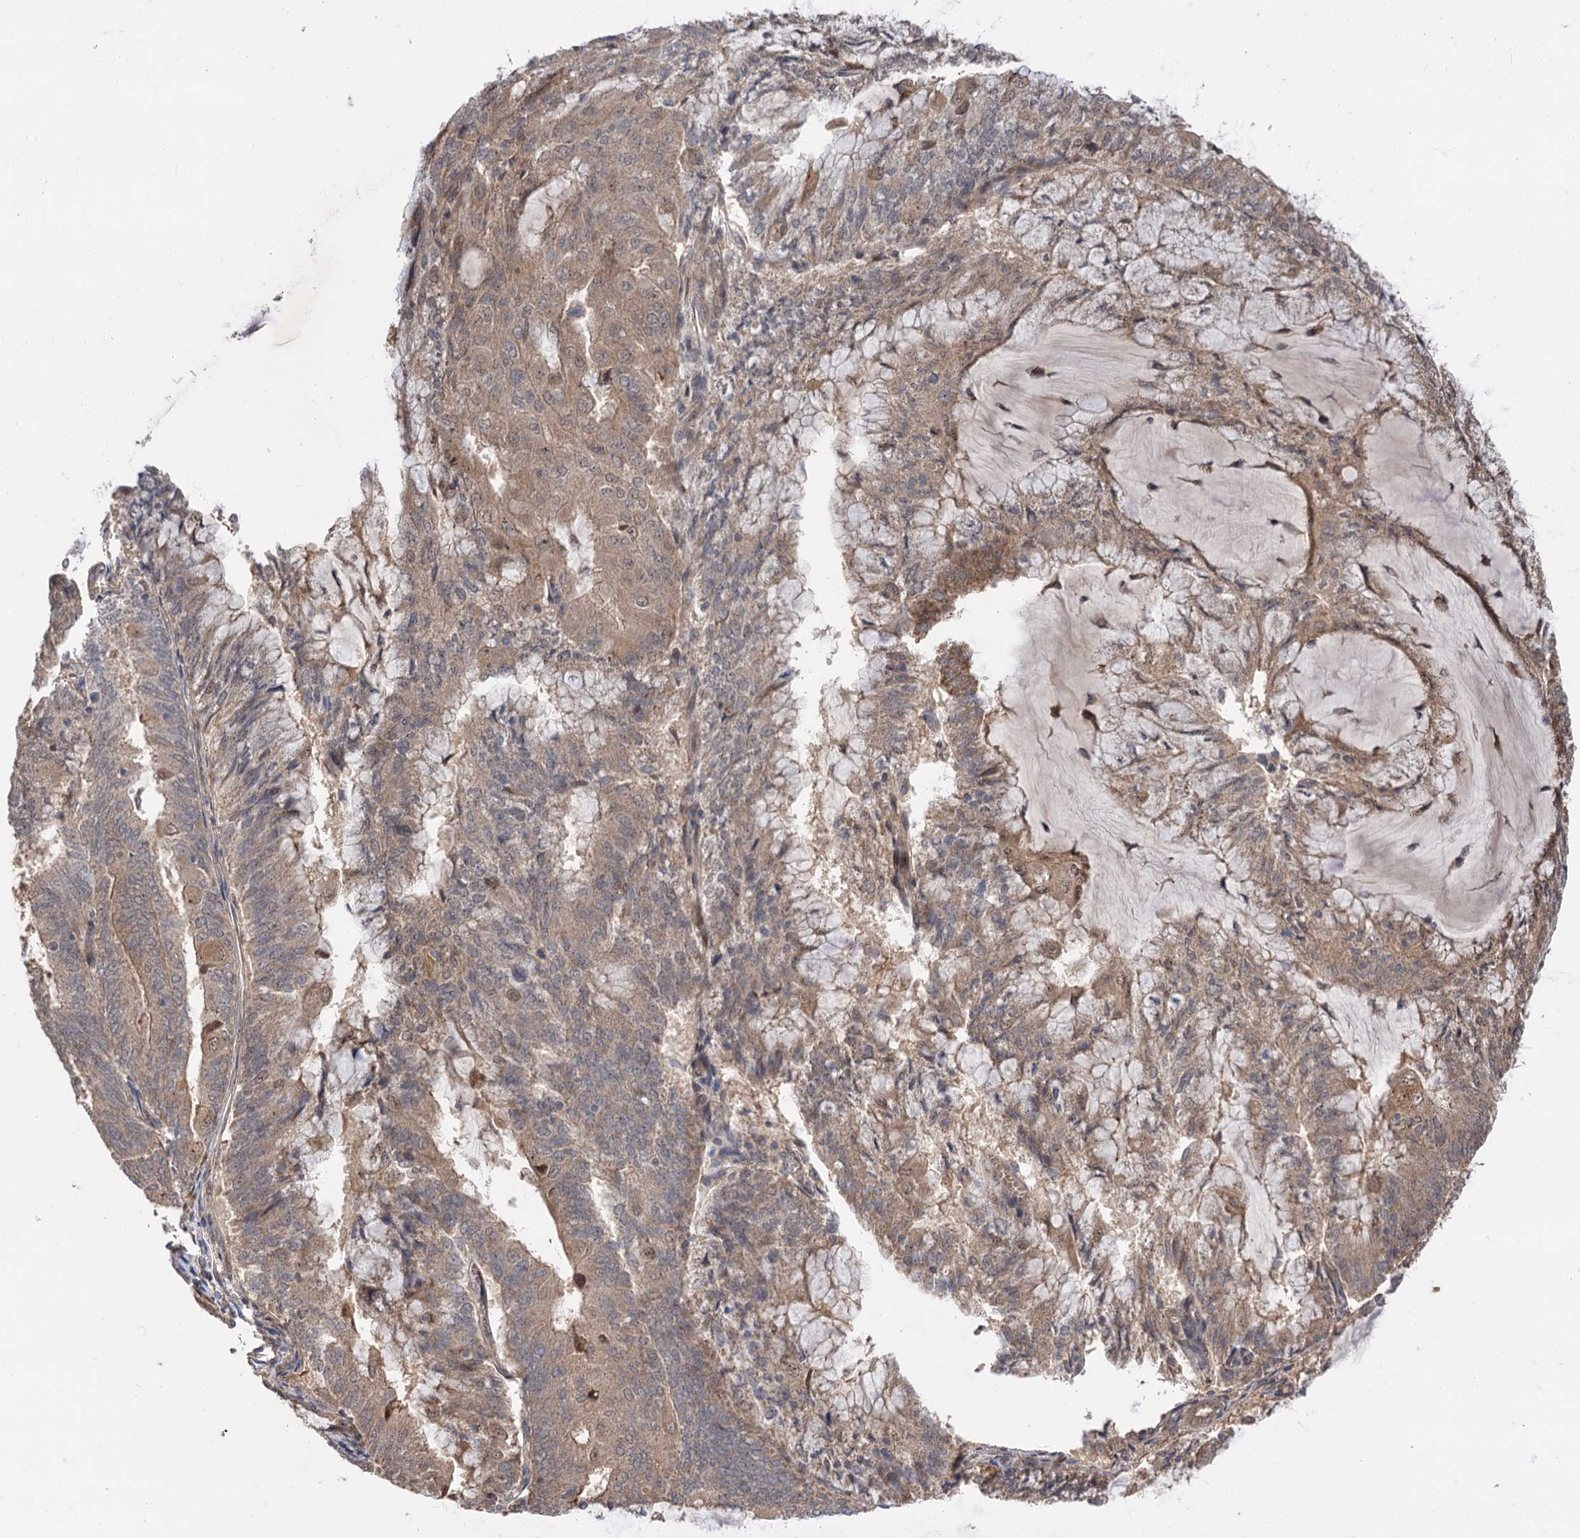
{"staining": {"intensity": "weak", "quantity": ">75%", "location": "cytoplasmic/membranous"}, "tissue": "endometrial cancer", "cell_type": "Tumor cells", "image_type": "cancer", "snomed": [{"axis": "morphology", "description": "Adenocarcinoma, NOS"}, {"axis": "topography", "description": "Endometrium"}], "caption": "Endometrial adenocarcinoma stained with a brown dye demonstrates weak cytoplasmic/membranous positive positivity in approximately >75% of tumor cells.", "gene": "FBXW8", "patient": {"sex": "female", "age": 81}}